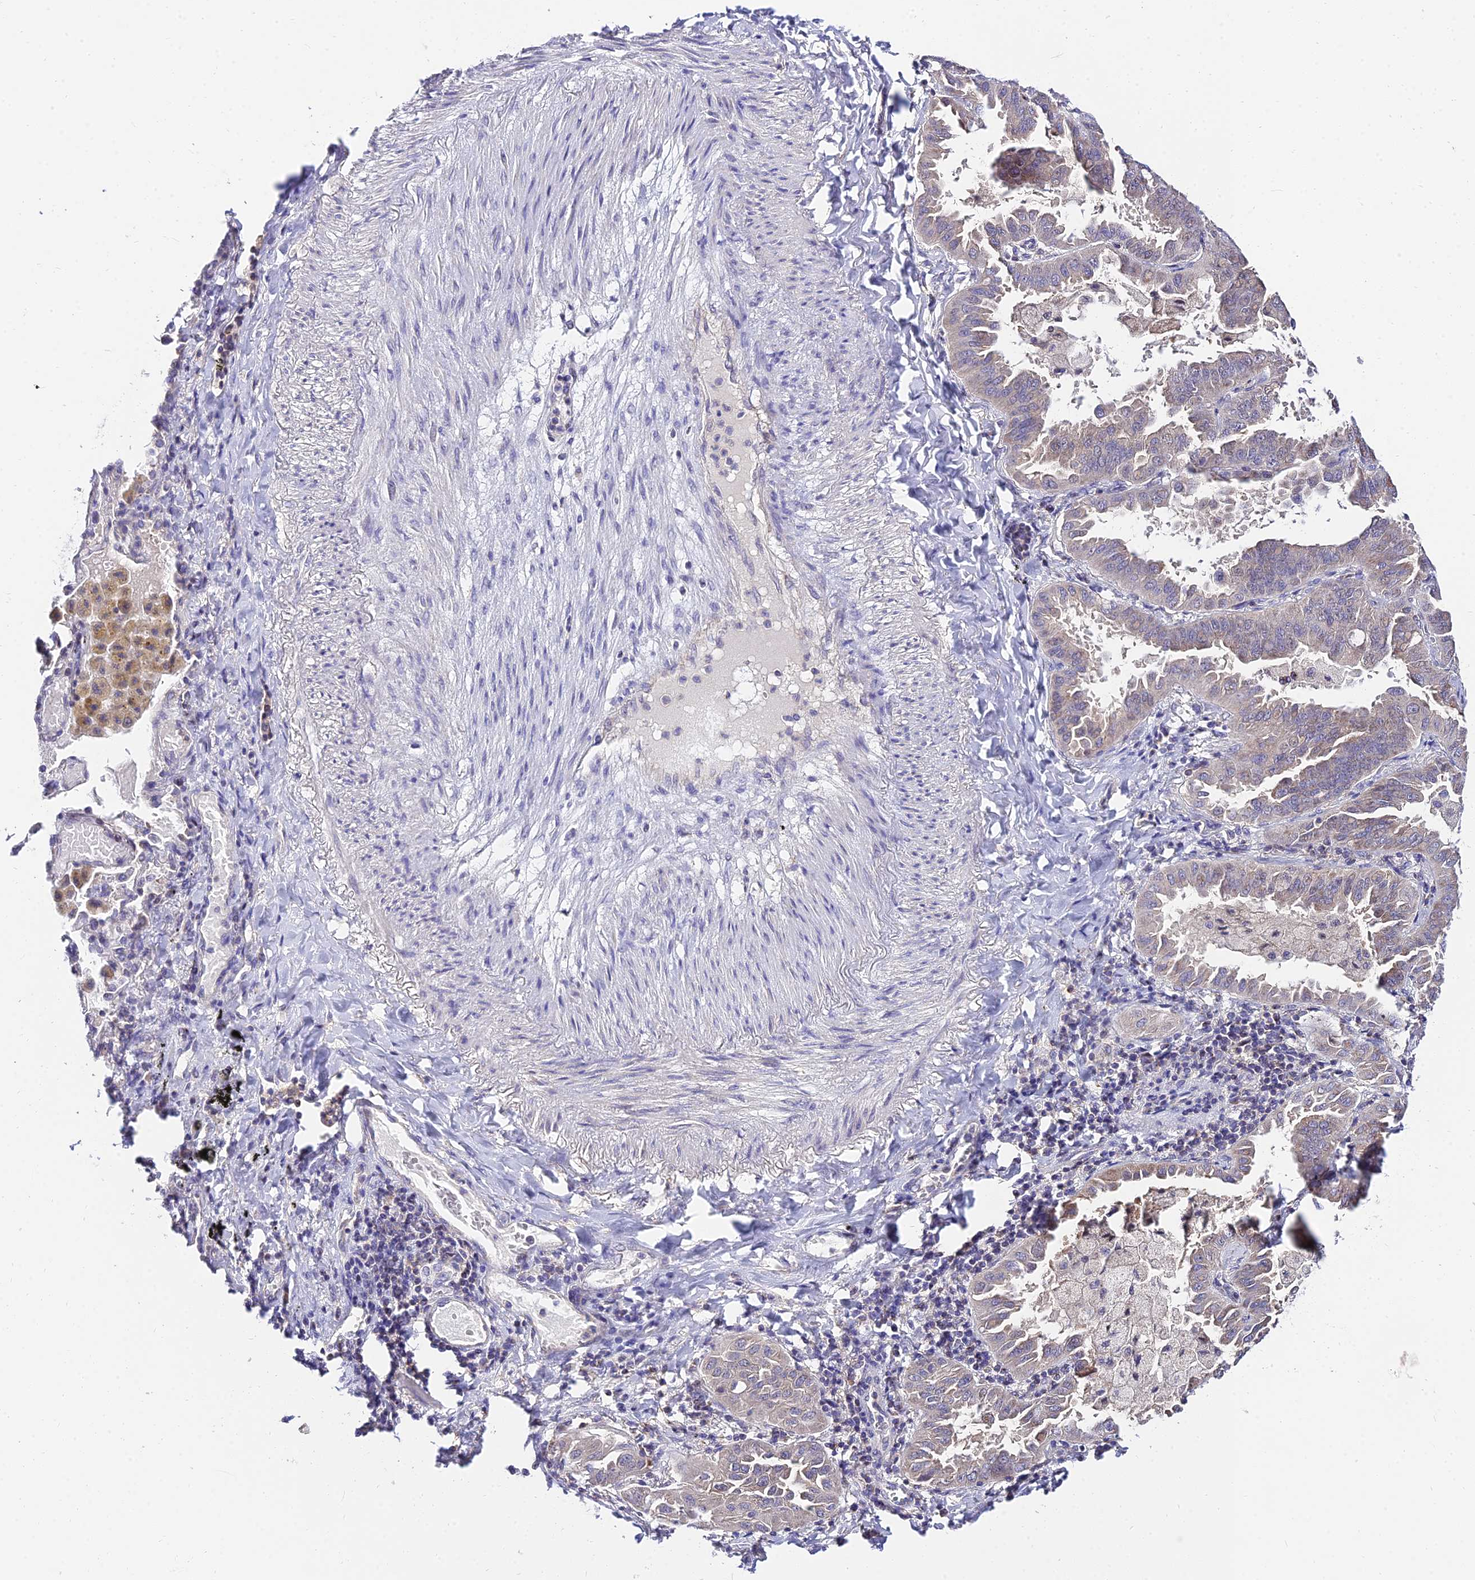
{"staining": {"intensity": "weak", "quantity": "<25%", "location": "cytoplasmic/membranous"}, "tissue": "lung cancer", "cell_type": "Tumor cells", "image_type": "cancer", "snomed": [{"axis": "morphology", "description": "Adenocarcinoma, NOS"}, {"axis": "topography", "description": "Lung"}], "caption": "There is no significant expression in tumor cells of lung adenocarcinoma. (DAB (3,3'-diaminobenzidine) IHC, high magnification).", "gene": "C6orf132", "patient": {"sex": "male", "age": 64}}